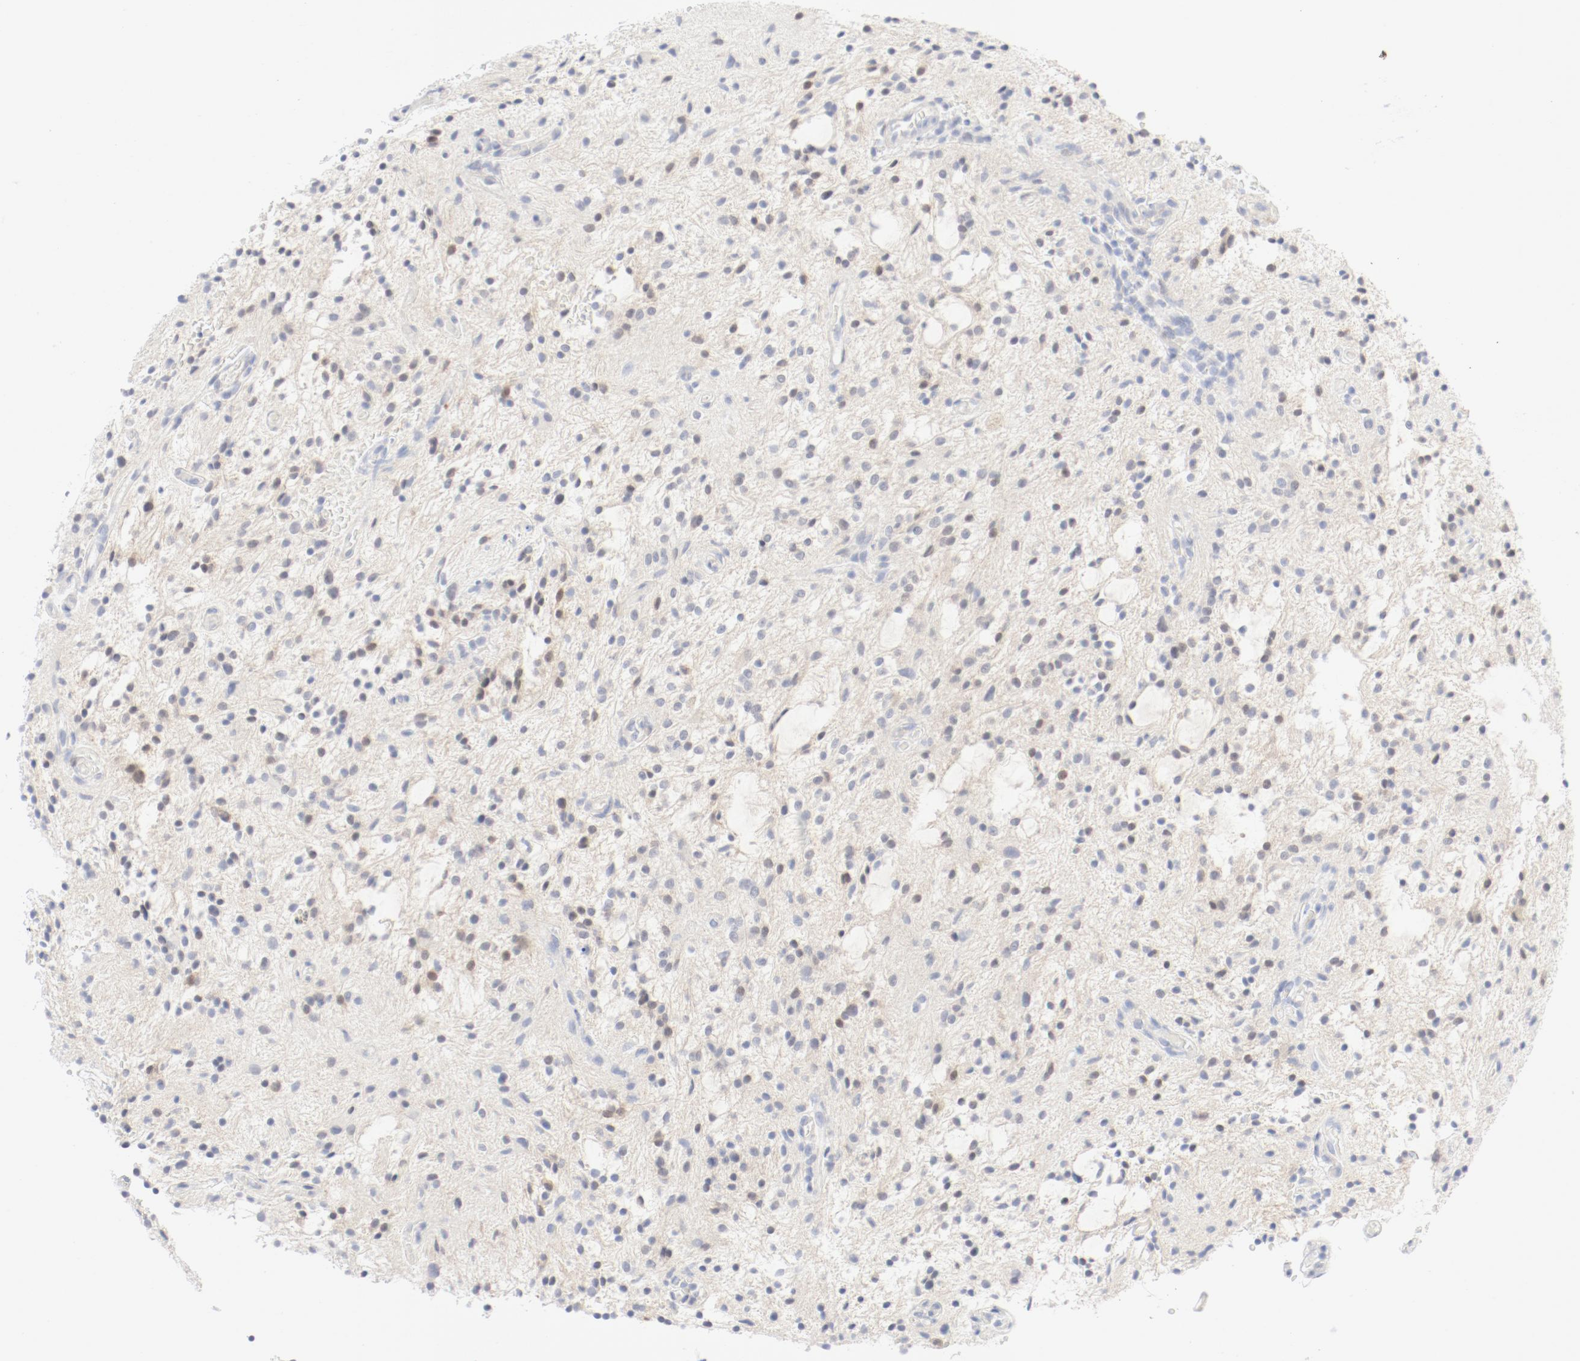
{"staining": {"intensity": "weak", "quantity": "<25%", "location": "cytoplasmic/membranous"}, "tissue": "glioma", "cell_type": "Tumor cells", "image_type": "cancer", "snomed": [{"axis": "morphology", "description": "Glioma, malignant, NOS"}, {"axis": "topography", "description": "Cerebellum"}], "caption": "The photomicrograph reveals no significant expression in tumor cells of malignant glioma.", "gene": "PGM1", "patient": {"sex": "female", "age": 10}}